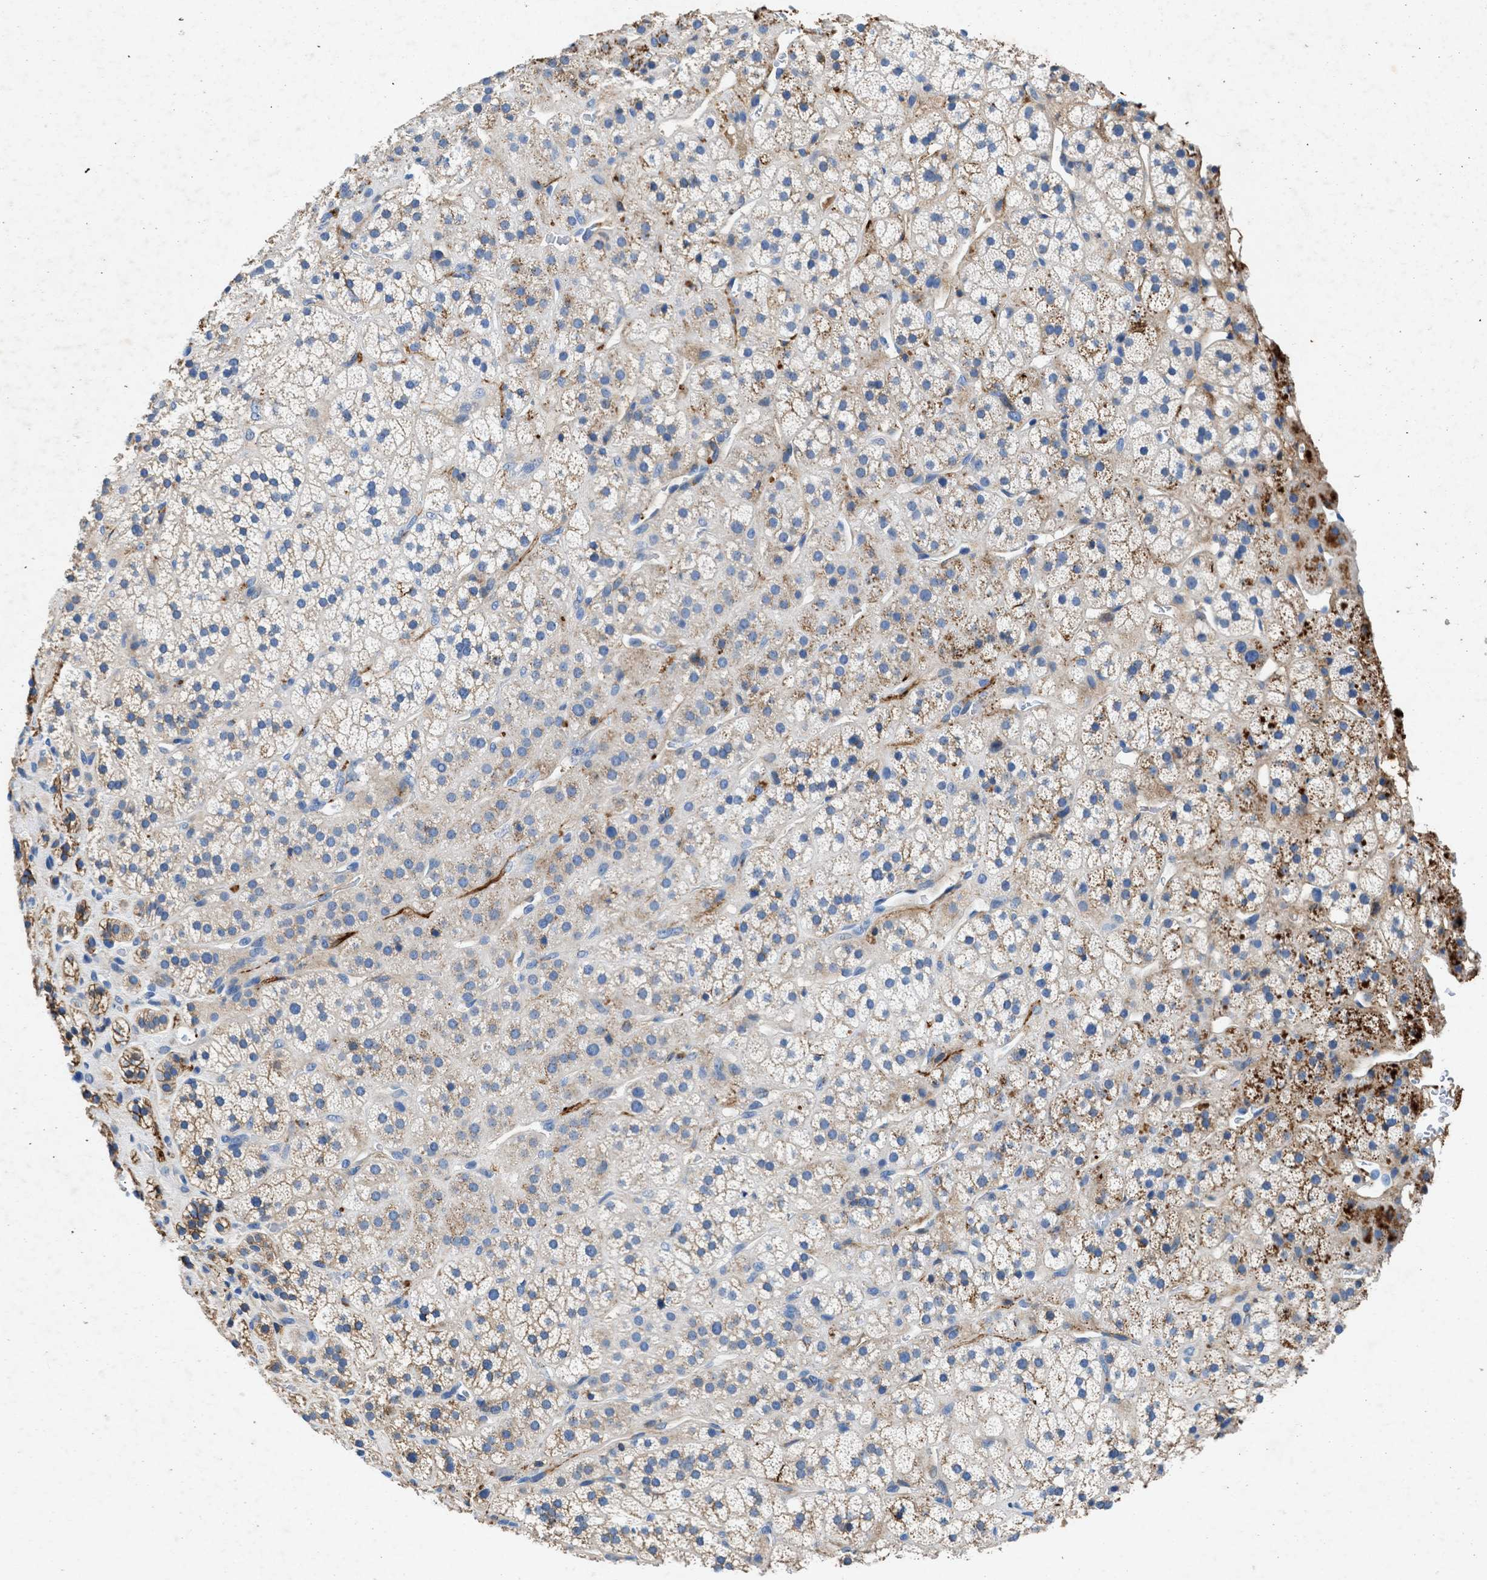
{"staining": {"intensity": "moderate", "quantity": "25%-75%", "location": "cytoplasmic/membranous"}, "tissue": "adrenal gland", "cell_type": "Glandular cells", "image_type": "normal", "snomed": [{"axis": "morphology", "description": "Normal tissue, NOS"}, {"axis": "topography", "description": "Adrenal gland"}], "caption": "Immunohistochemical staining of unremarkable adrenal gland shows medium levels of moderate cytoplasmic/membranous positivity in about 25%-75% of glandular cells. (DAB IHC with brightfield microscopy, high magnification).", "gene": "KCNQ4", "patient": {"sex": "male", "age": 56}}